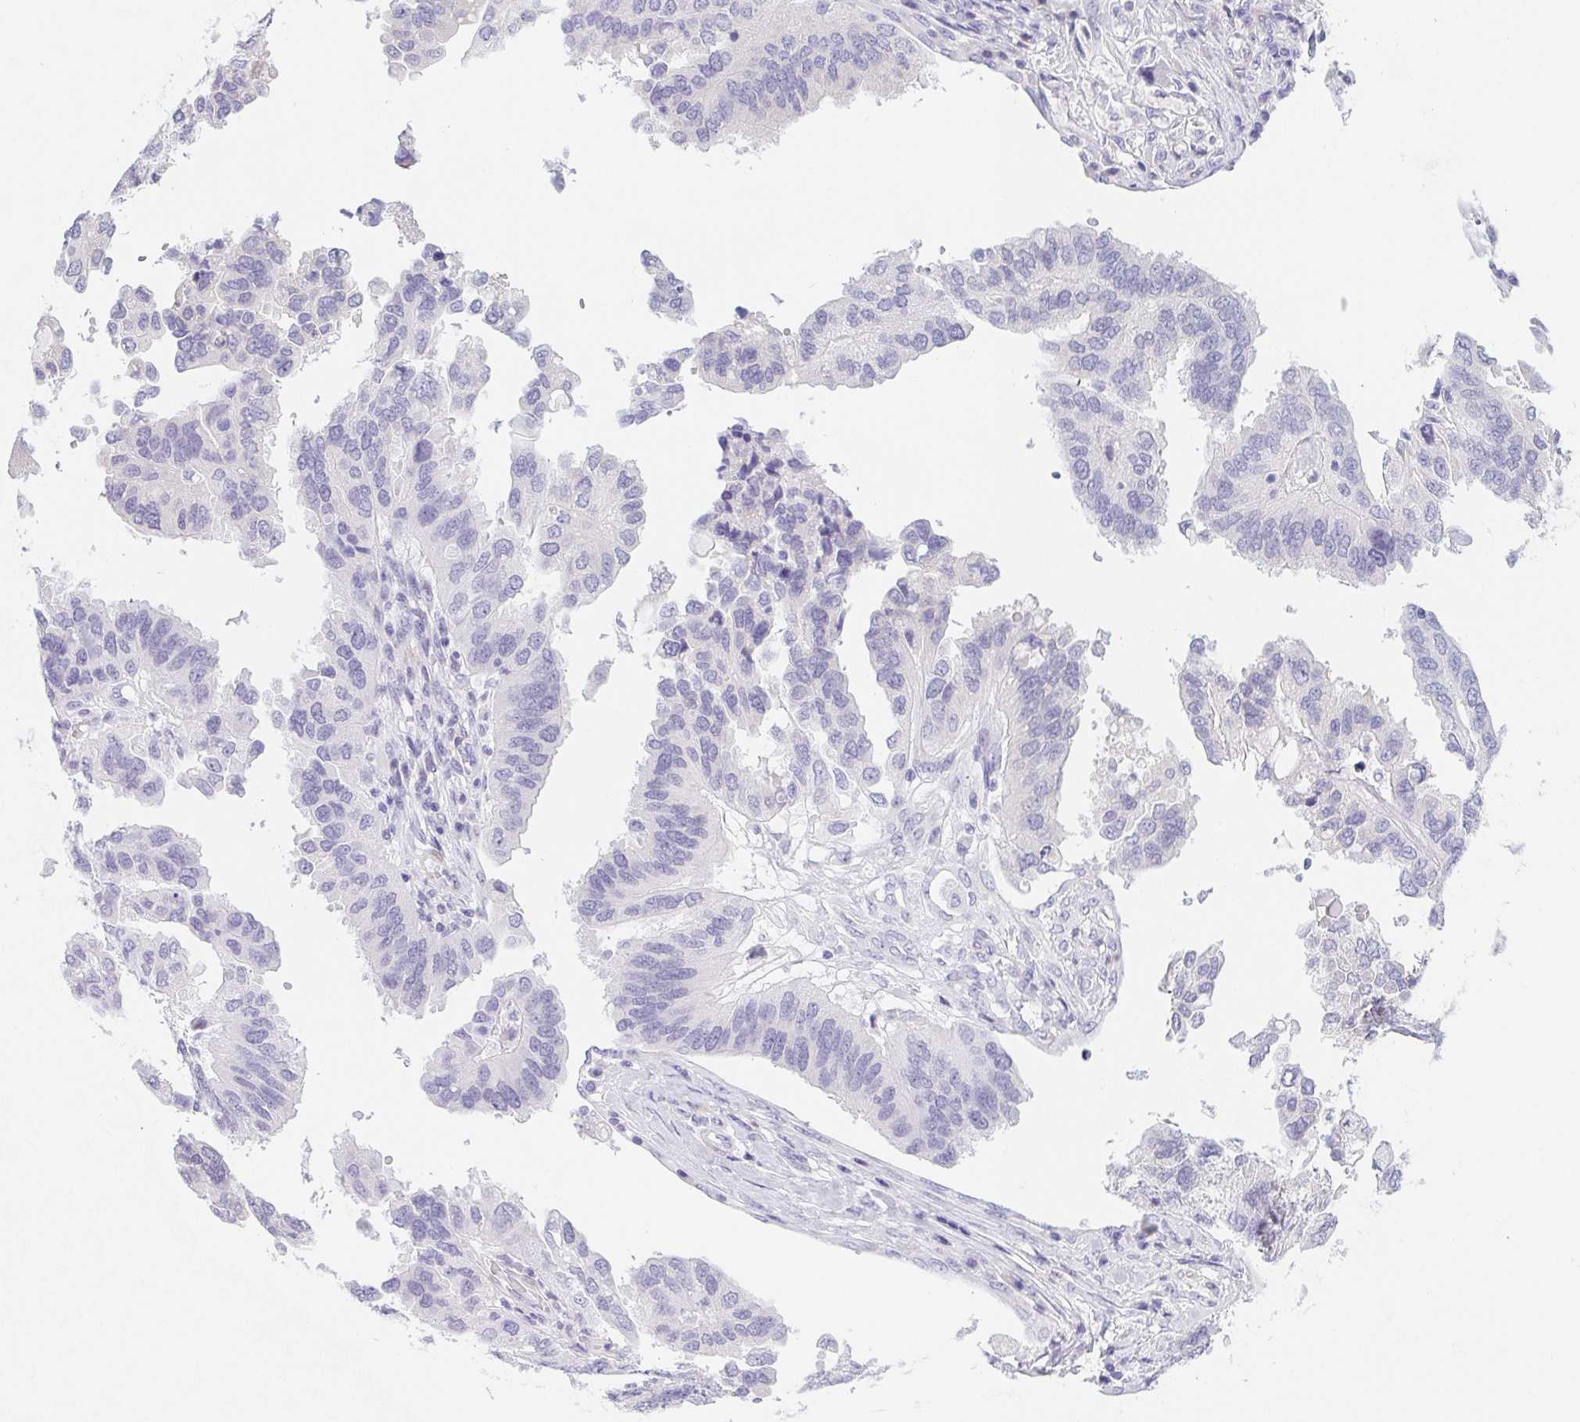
{"staining": {"intensity": "negative", "quantity": "none", "location": "none"}, "tissue": "ovarian cancer", "cell_type": "Tumor cells", "image_type": "cancer", "snomed": [{"axis": "morphology", "description": "Cystadenocarcinoma, serous, NOS"}, {"axis": "topography", "description": "Ovary"}], "caption": "This is an IHC micrograph of ovarian serous cystadenocarcinoma. There is no staining in tumor cells.", "gene": "HRC", "patient": {"sex": "female", "age": 79}}